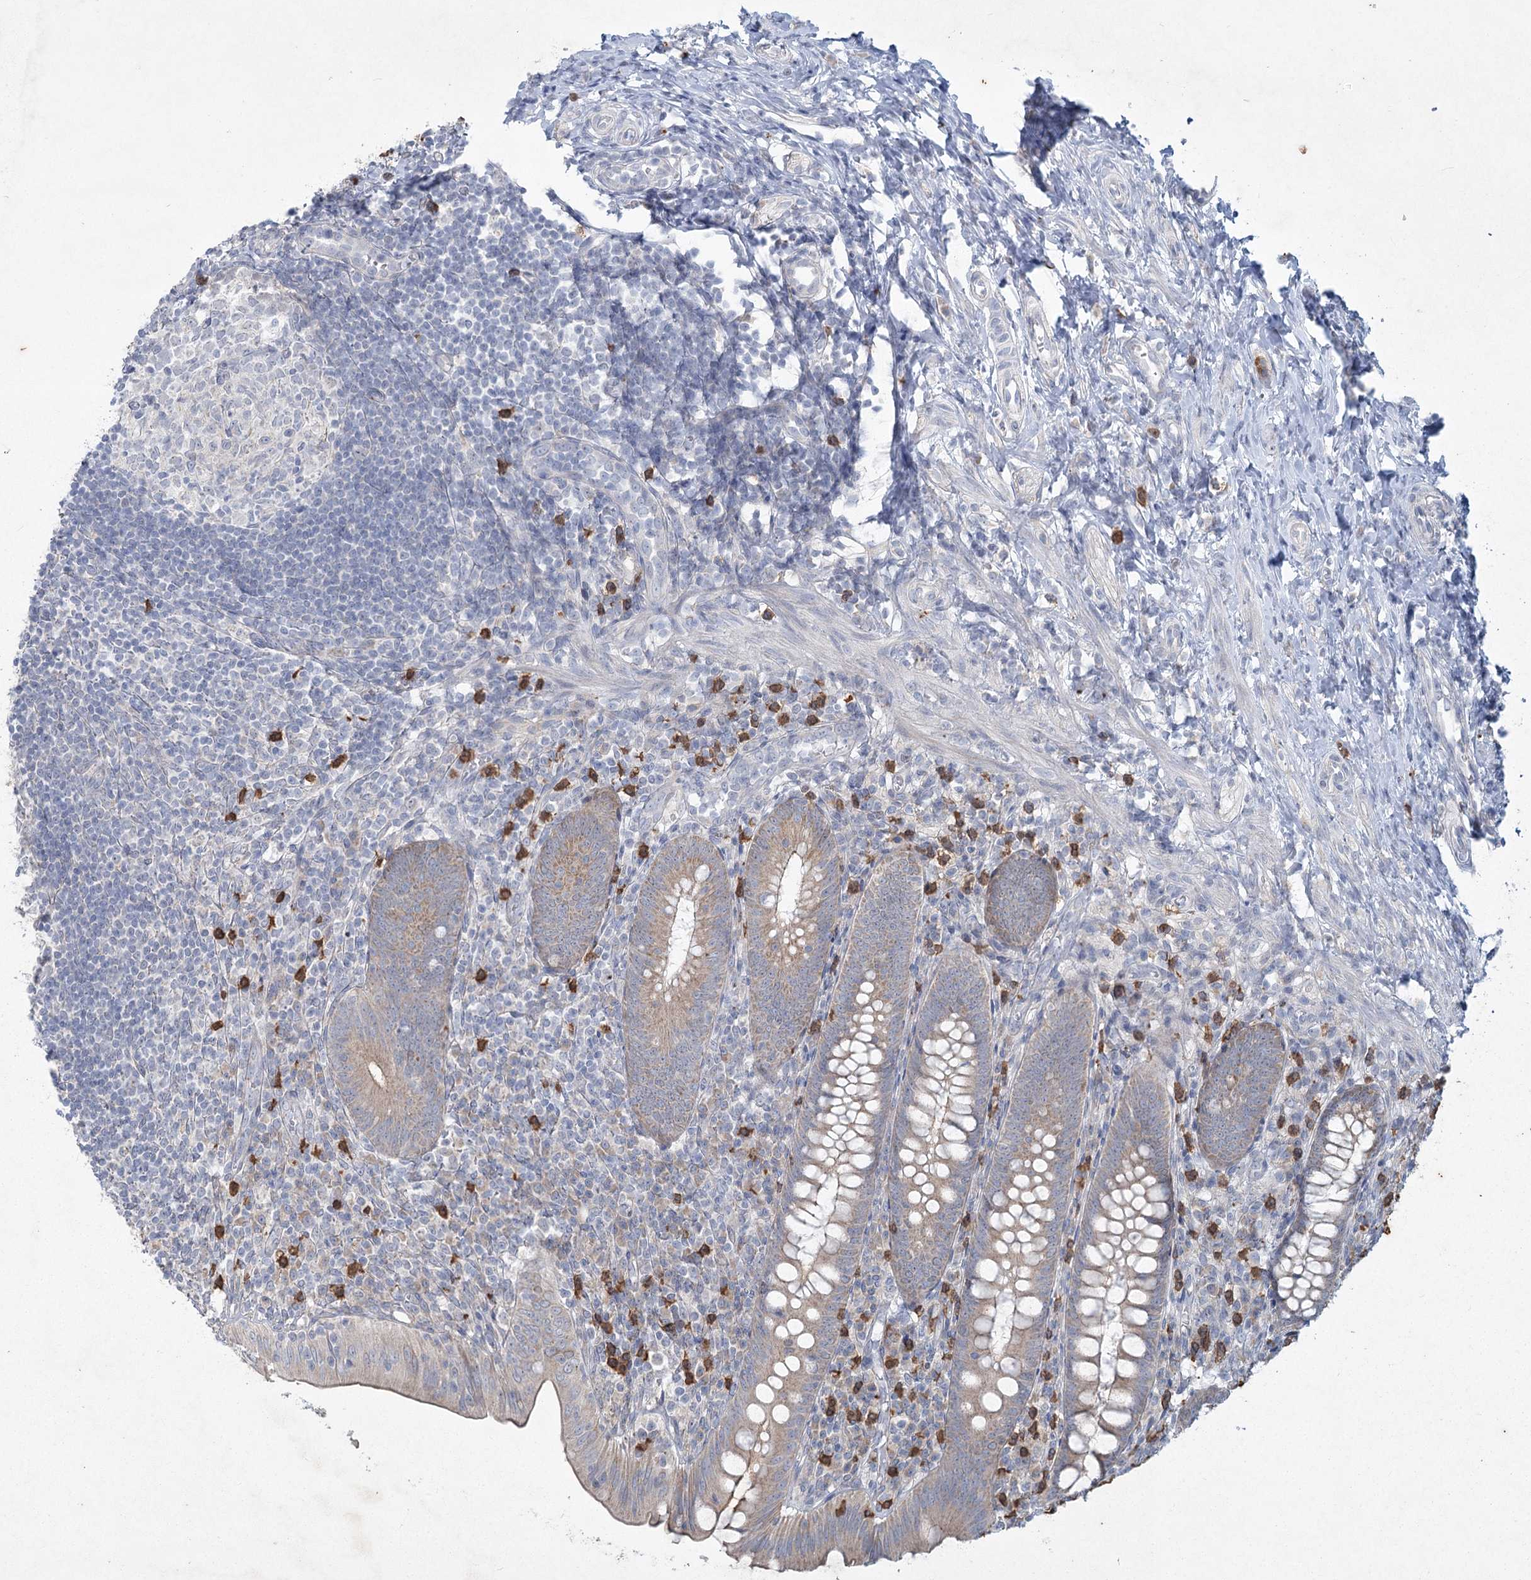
{"staining": {"intensity": "weak", "quantity": ">75%", "location": "cytoplasmic/membranous"}, "tissue": "appendix", "cell_type": "Glandular cells", "image_type": "normal", "snomed": [{"axis": "morphology", "description": "Normal tissue, NOS"}, {"axis": "topography", "description": "Appendix"}], "caption": "DAB (3,3'-diaminobenzidine) immunohistochemical staining of unremarkable appendix displays weak cytoplasmic/membranous protein positivity in about >75% of glandular cells.", "gene": "PLA2G12A", "patient": {"sex": "male", "age": 14}}